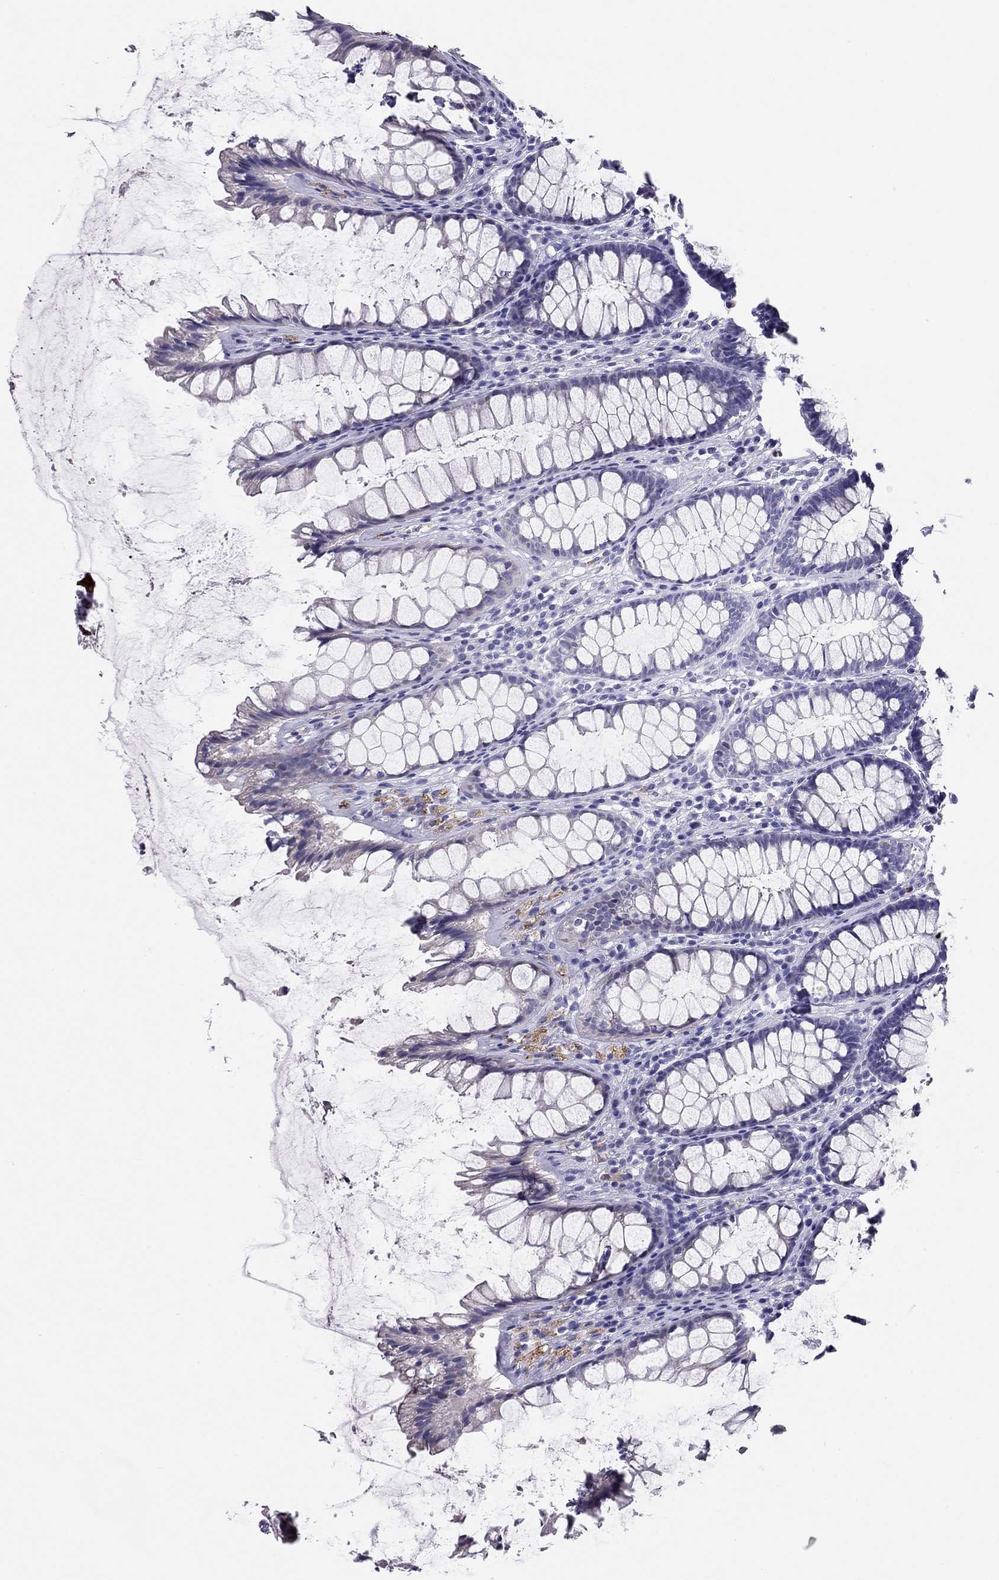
{"staining": {"intensity": "negative", "quantity": "none", "location": "none"}, "tissue": "rectum", "cell_type": "Glandular cells", "image_type": "normal", "snomed": [{"axis": "morphology", "description": "Normal tissue, NOS"}, {"axis": "topography", "description": "Rectum"}], "caption": "An immunohistochemistry image of normal rectum is shown. There is no staining in glandular cells of rectum. The staining was performed using DAB (3,3'-diaminobenzidine) to visualize the protein expression in brown, while the nuclei were stained in blue with hematoxylin (Magnification: 20x).", "gene": "LRIT2", "patient": {"sex": "male", "age": 72}}